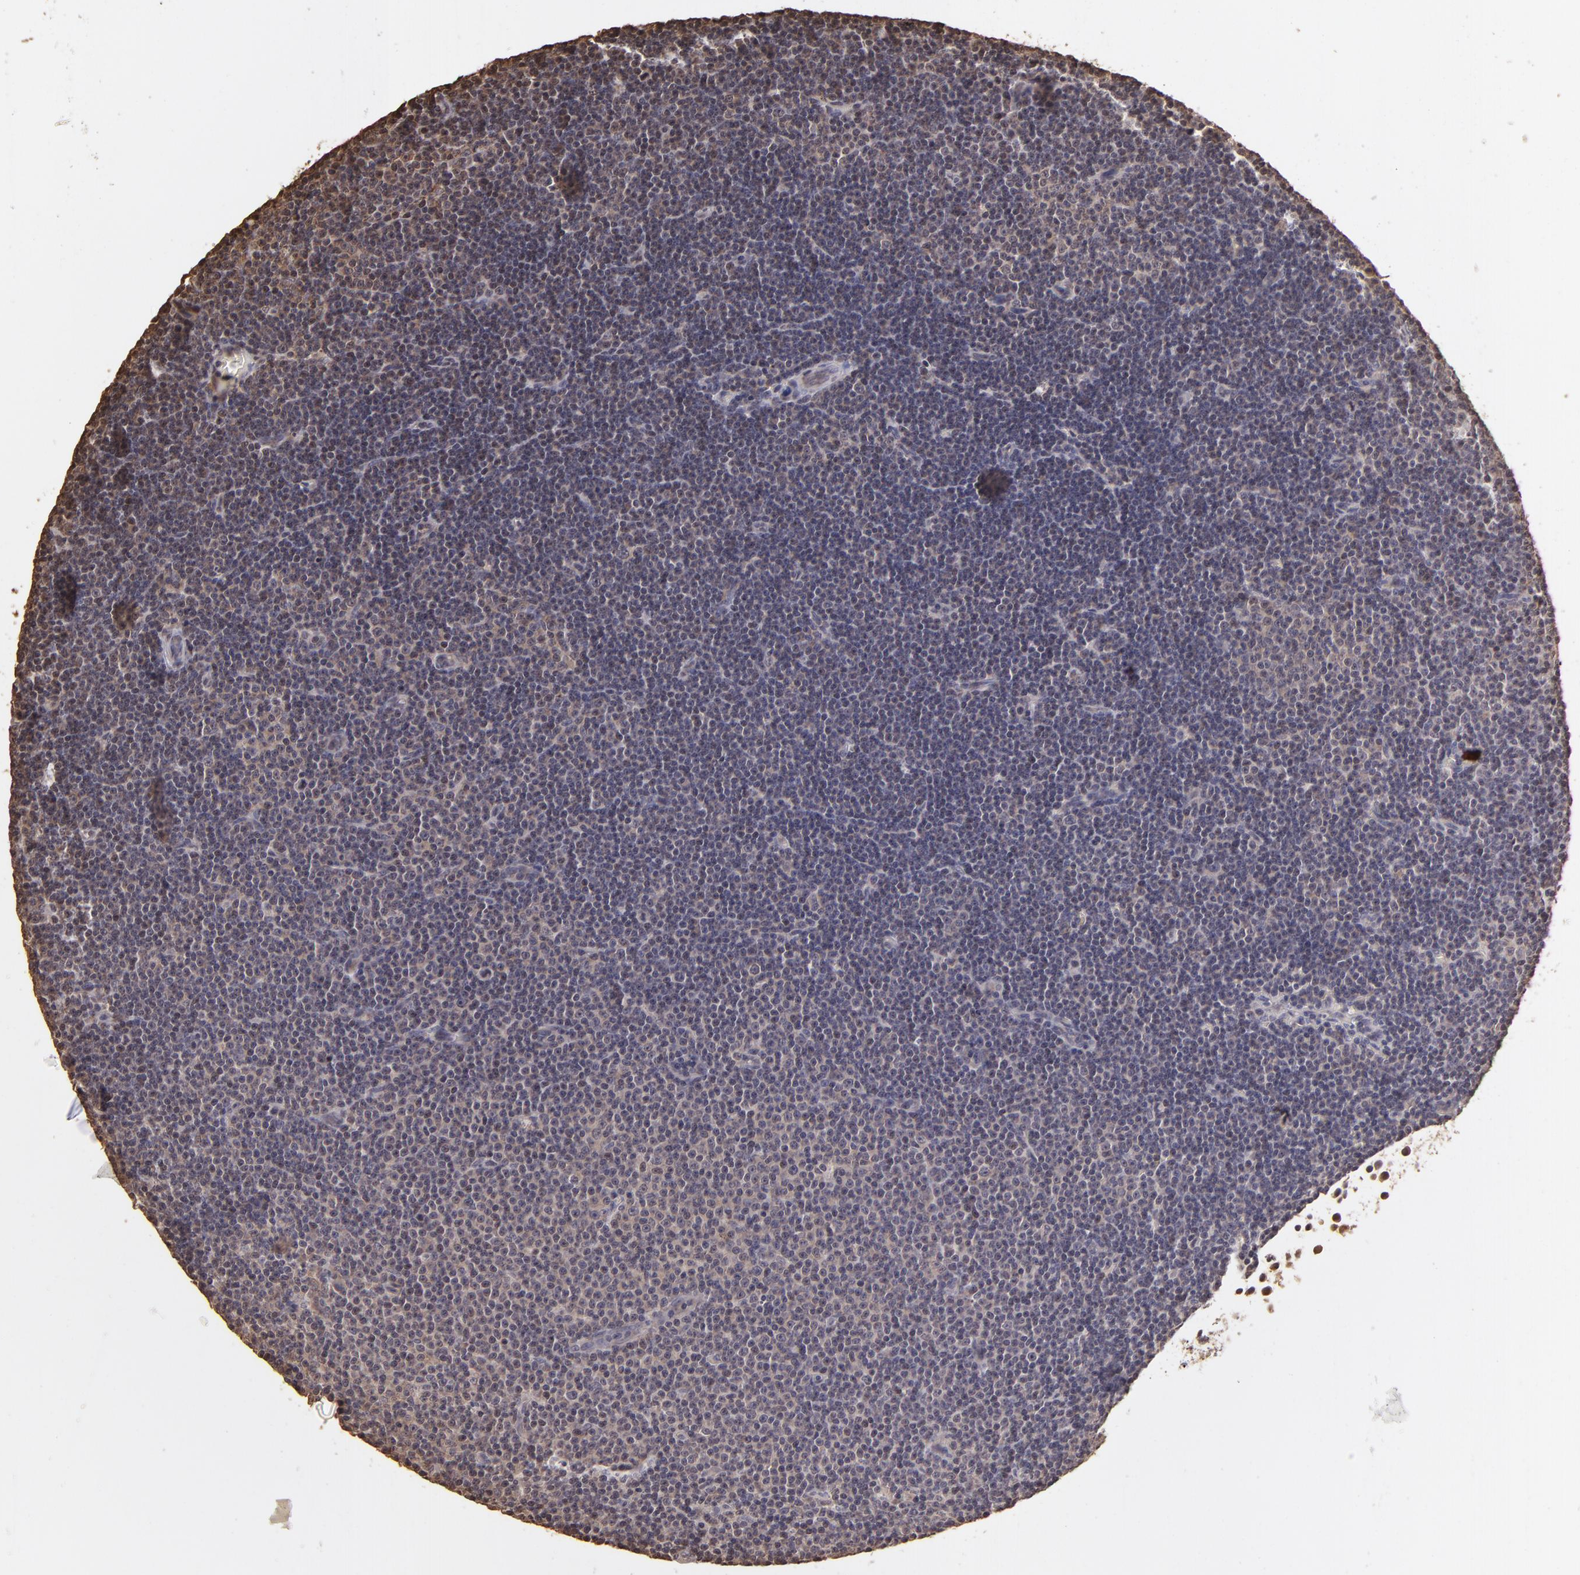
{"staining": {"intensity": "negative", "quantity": "none", "location": "none"}, "tissue": "lymphoma", "cell_type": "Tumor cells", "image_type": "cancer", "snomed": [{"axis": "morphology", "description": "Malignant lymphoma, non-Hodgkin's type, Low grade"}, {"axis": "topography", "description": "Lymph node"}], "caption": "High power microscopy micrograph of an immunohistochemistry (IHC) histopathology image of lymphoma, revealing no significant staining in tumor cells.", "gene": "ARPC2", "patient": {"sex": "male", "age": 57}}